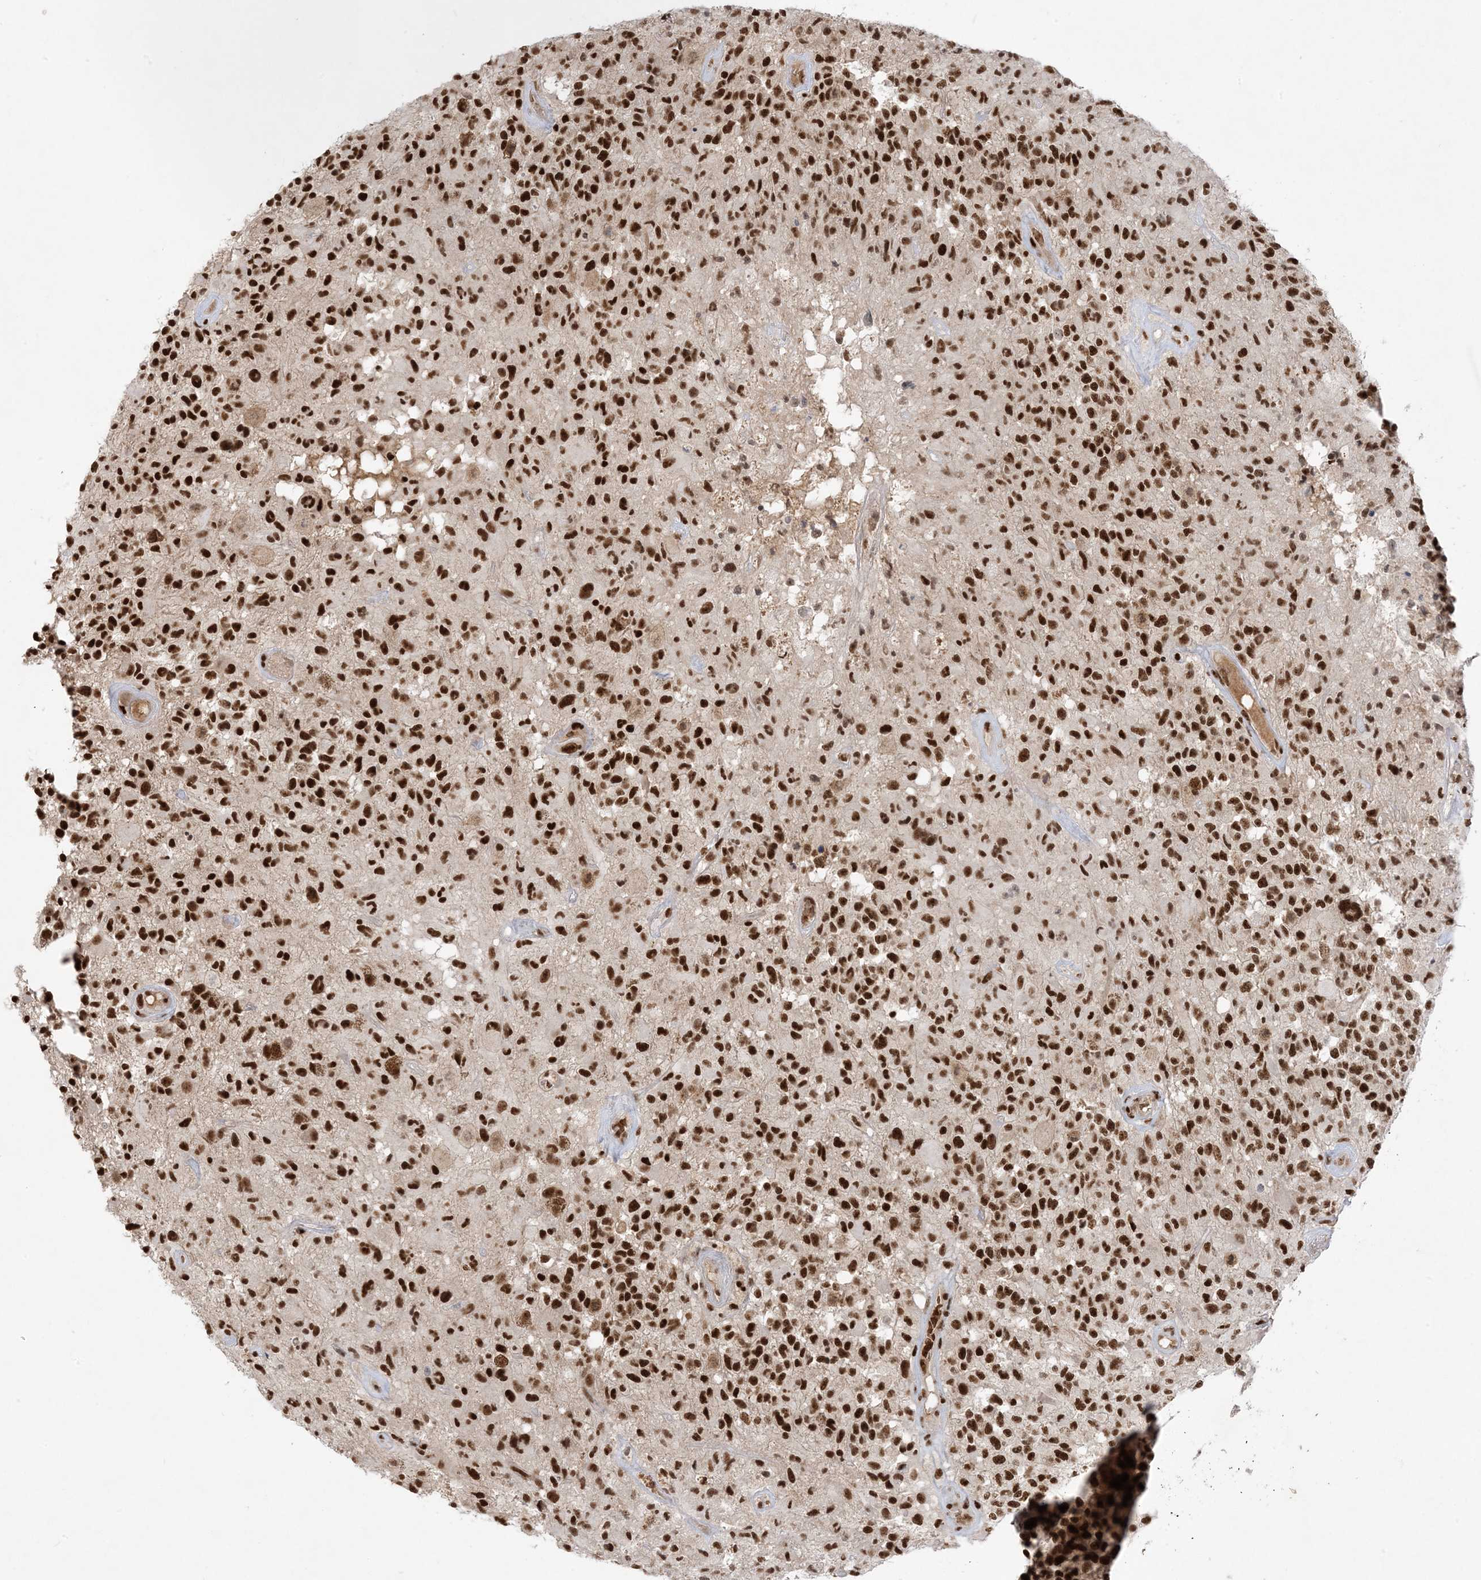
{"staining": {"intensity": "strong", "quantity": ">75%", "location": "nuclear"}, "tissue": "glioma", "cell_type": "Tumor cells", "image_type": "cancer", "snomed": [{"axis": "morphology", "description": "Glioma, malignant, High grade"}, {"axis": "morphology", "description": "Glioblastoma, NOS"}, {"axis": "topography", "description": "Brain"}], "caption": "A micrograph showing strong nuclear positivity in about >75% of tumor cells in malignant high-grade glioma, as visualized by brown immunohistochemical staining.", "gene": "PPIL2", "patient": {"sex": "male", "age": 60}}